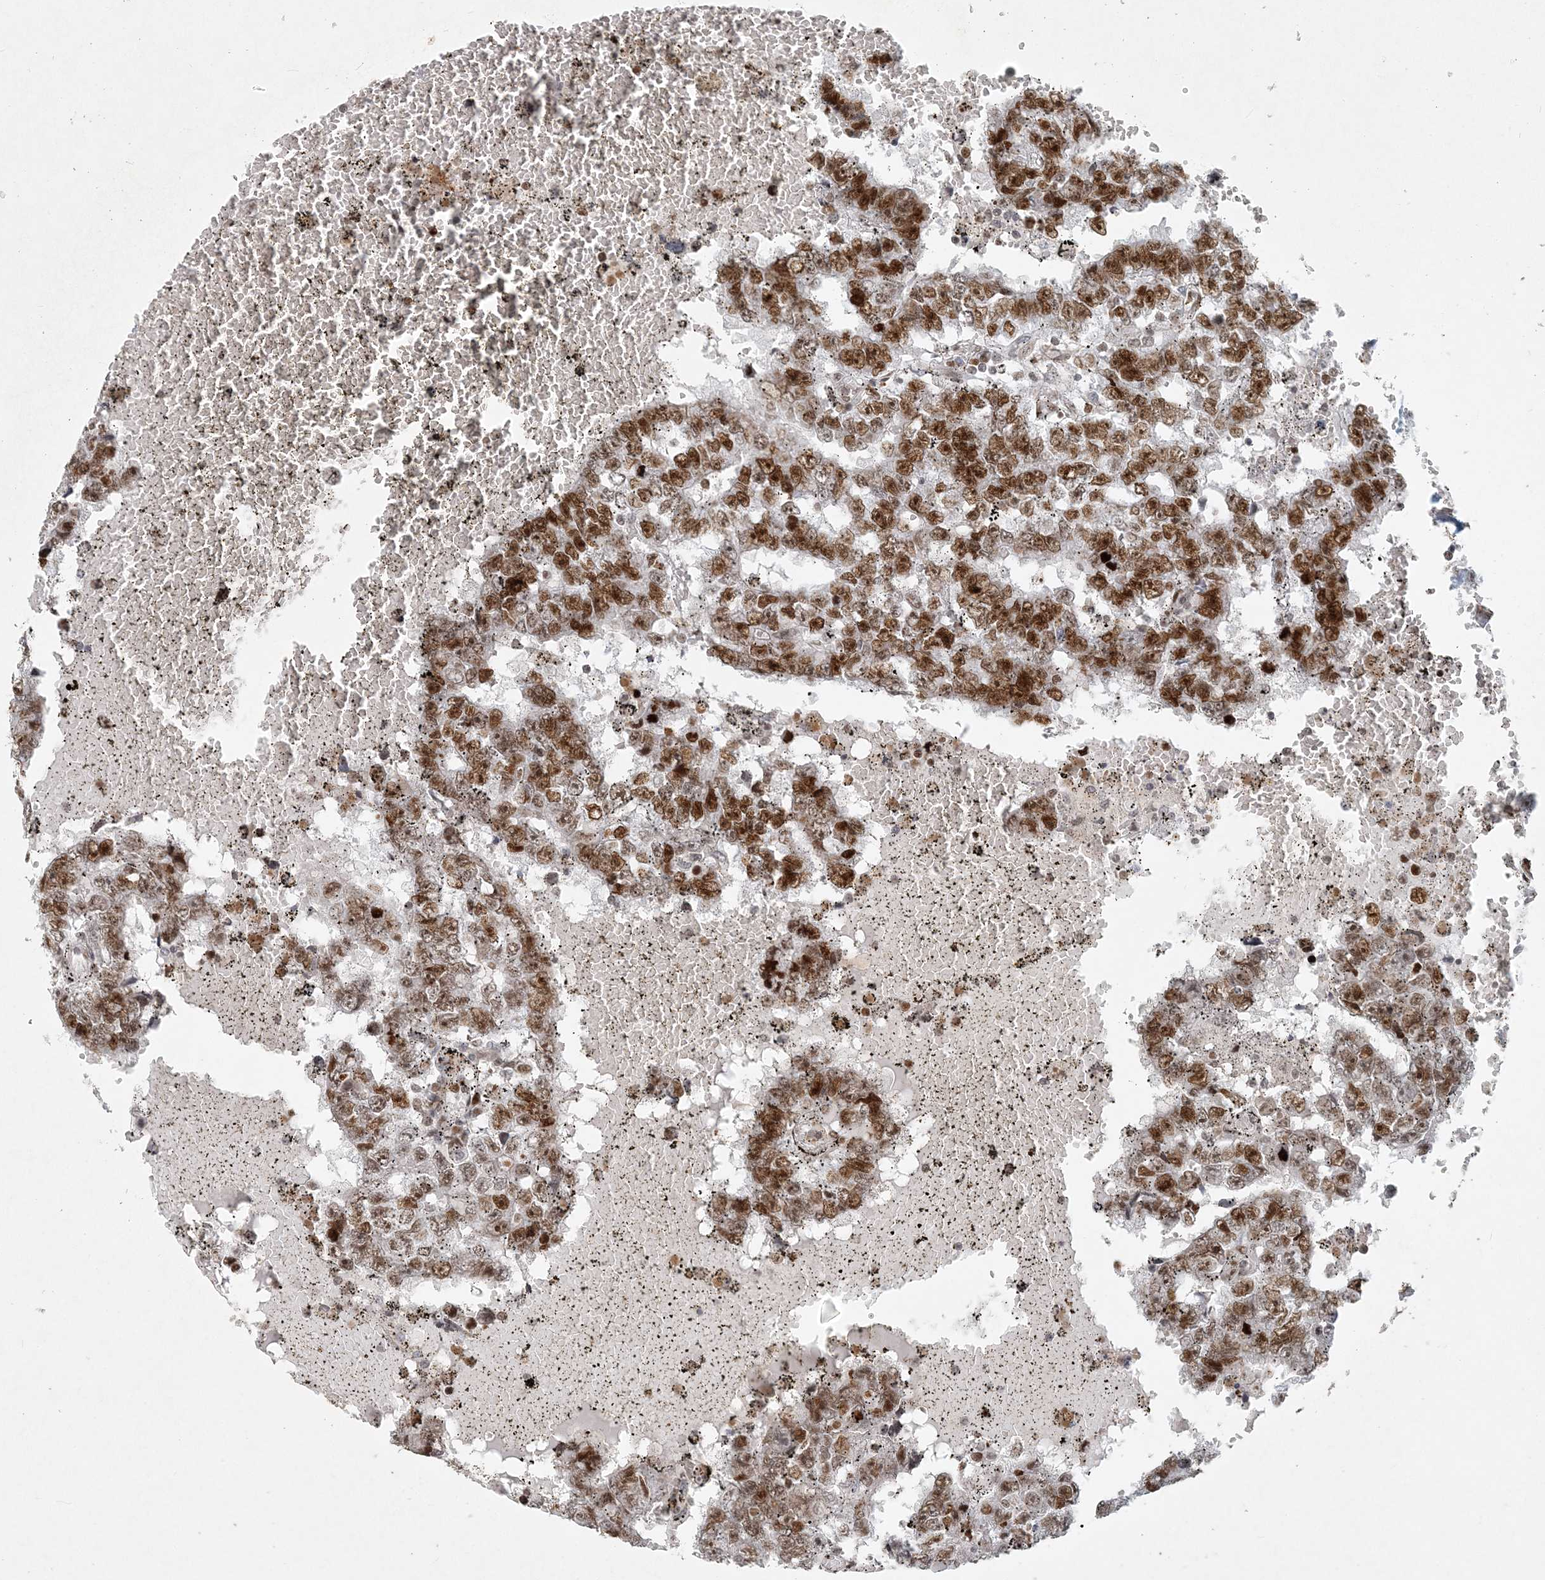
{"staining": {"intensity": "strong", "quantity": ">75%", "location": "nuclear"}, "tissue": "testis cancer", "cell_type": "Tumor cells", "image_type": "cancer", "snomed": [{"axis": "morphology", "description": "Carcinoma, Embryonal, NOS"}, {"axis": "topography", "description": "Testis"}], "caption": "About >75% of tumor cells in testis cancer (embryonal carcinoma) show strong nuclear protein staining as visualized by brown immunohistochemical staining.", "gene": "BAZ1B", "patient": {"sex": "male", "age": 25}}